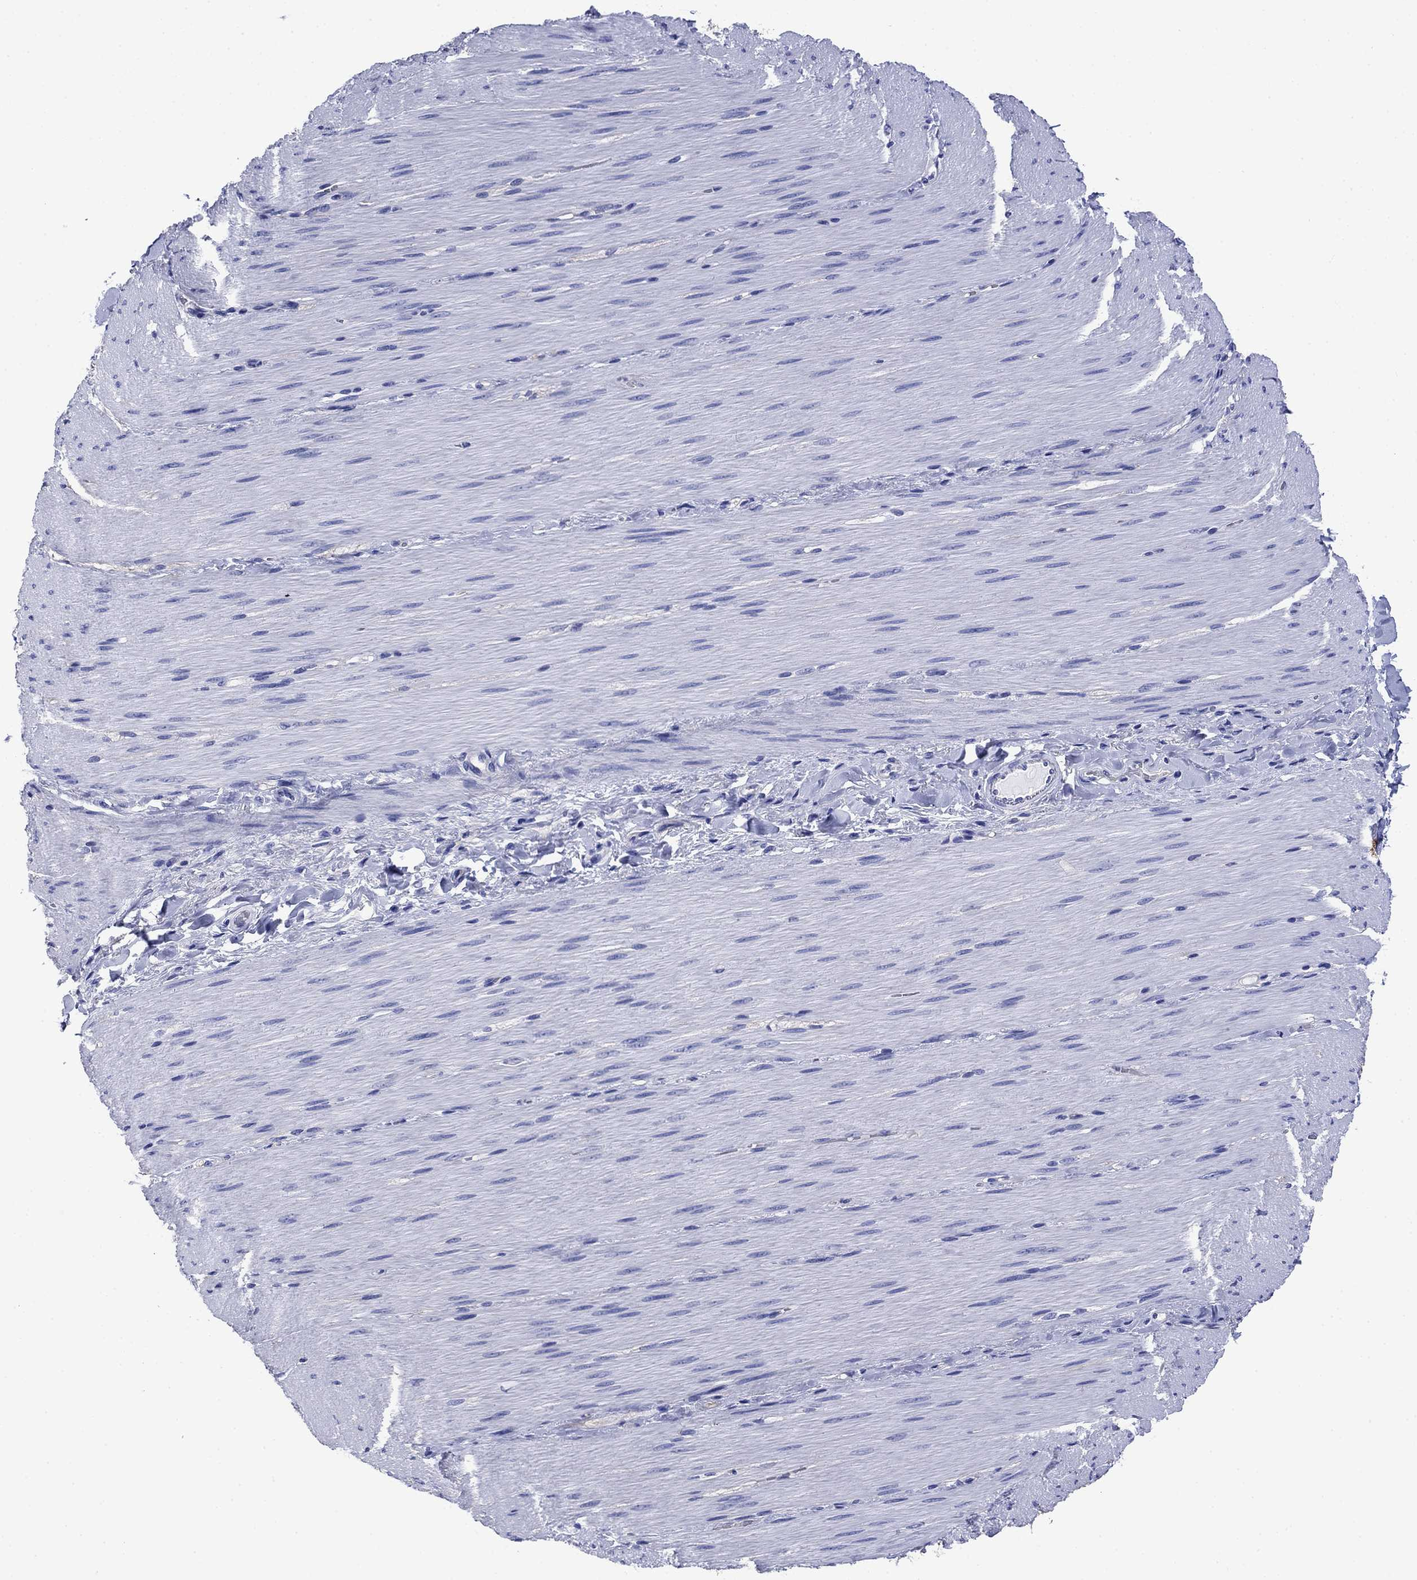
{"staining": {"intensity": "negative", "quantity": "none", "location": "none"}, "tissue": "adipose tissue", "cell_type": "Adipocytes", "image_type": "normal", "snomed": [{"axis": "morphology", "description": "Normal tissue, NOS"}, {"axis": "topography", "description": "Smooth muscle"}, {"axis": "topography", "description": "Duodenum"}, {"axis": "topography", "description": "Peripheral nerve tissue"}], "caption": "Immunohistochemistry histopathology image of unremarkable adipose tissue stained for a protein (brown), which reveals no positivity in adipocytes.", "gene": "SLC1A2", "patient": {"sex": "female", "age": 61}}